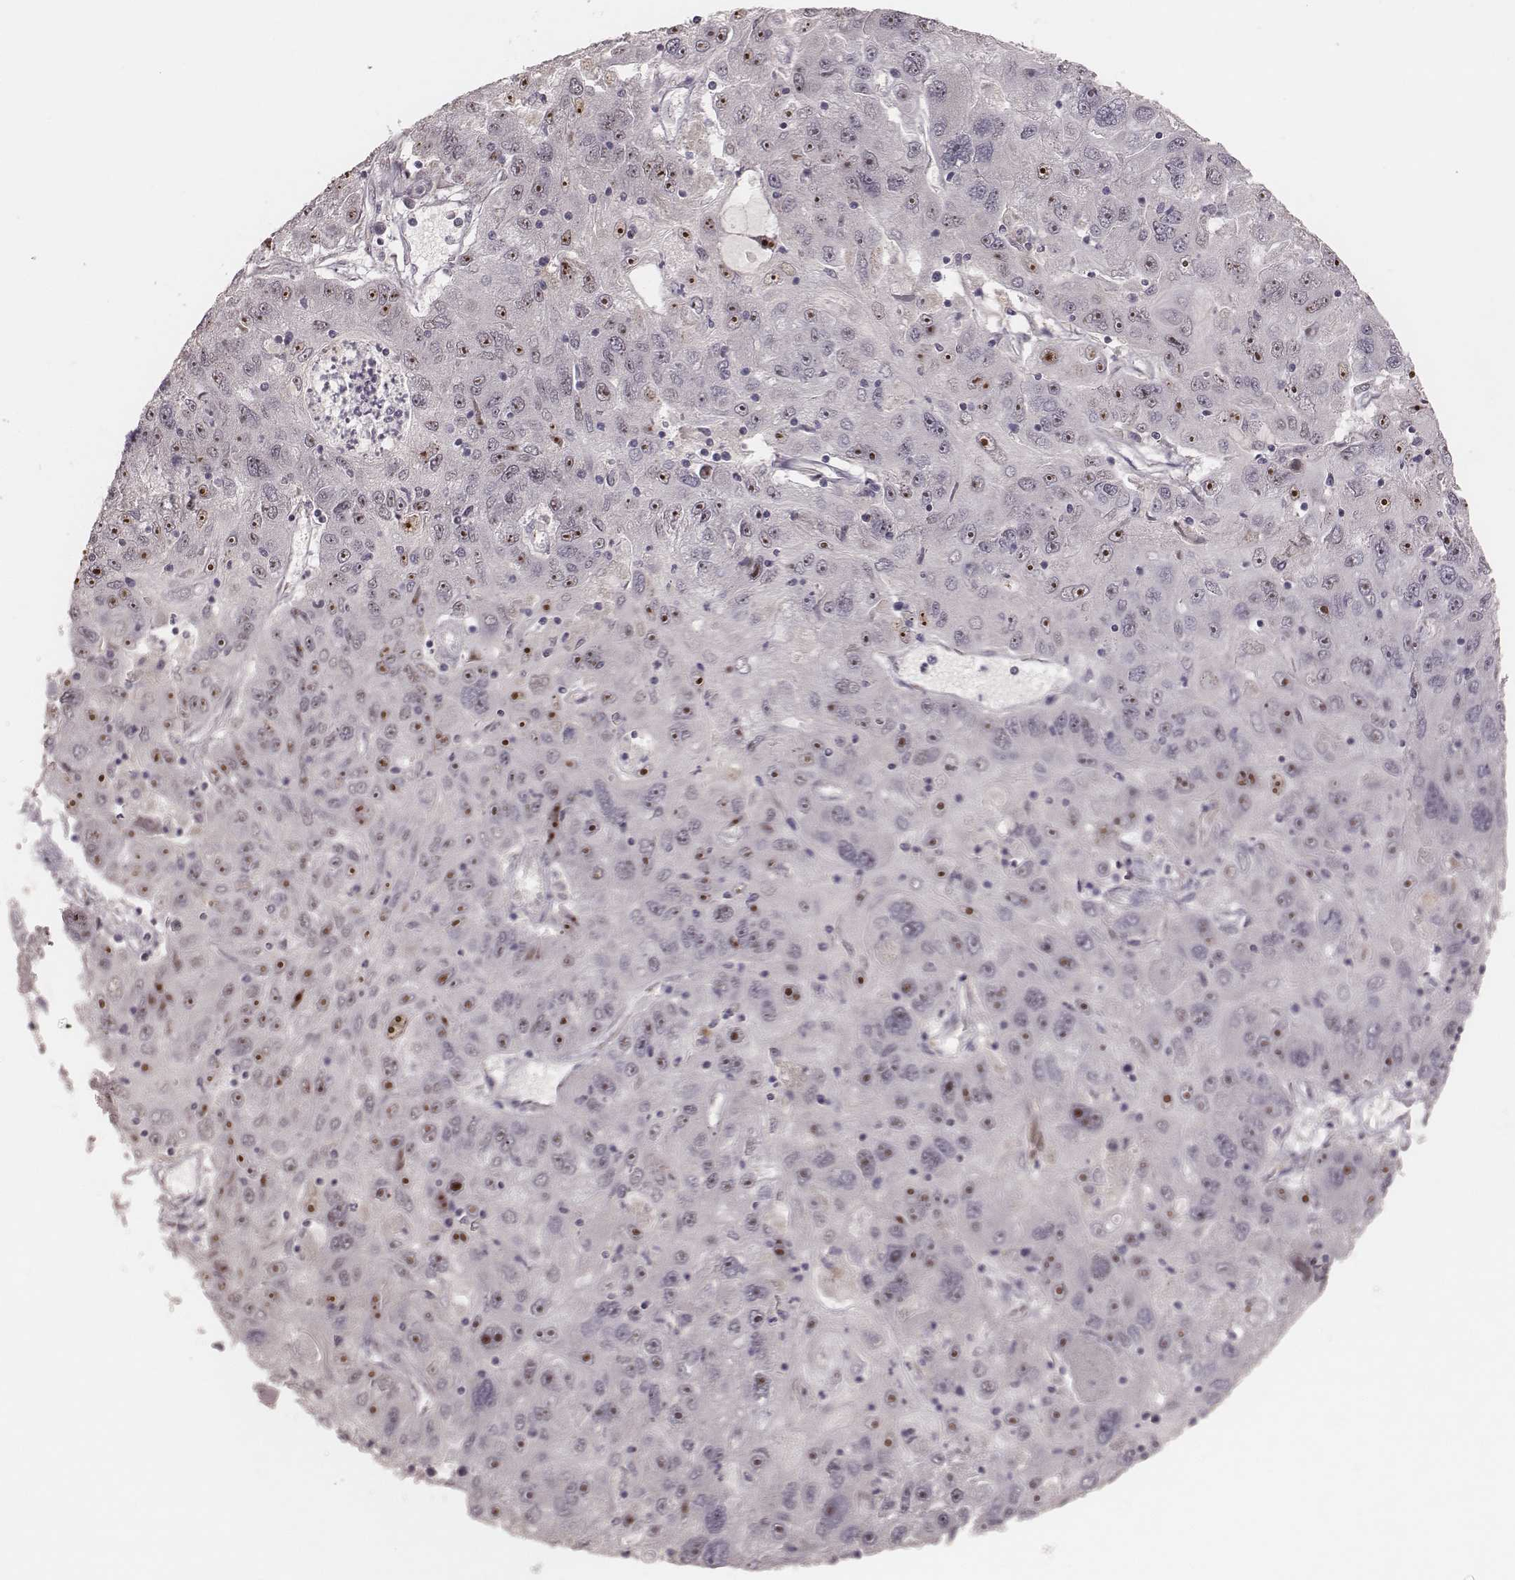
{"staining": {"intensity": "moderate", "quantity": "25%-75%", "location": "nuclear"}, "tissue": "stomach cancer", "cell_type": "Tumor cells", "image_type": "cancer", "snomed": [{"axis": "morphology", "description": "Adenocarcinoma, NOS"}, {"axis": "topography", "description": "Stomach"}], "caption": "Immunohistochemical staining of adenocarcinoma (stomach) demonstrates moderate nuclear protein staining in about 25%-75% of tumor cells.", "gene": "FAM13B", "patient": {"sex": "male", "age": 56}}